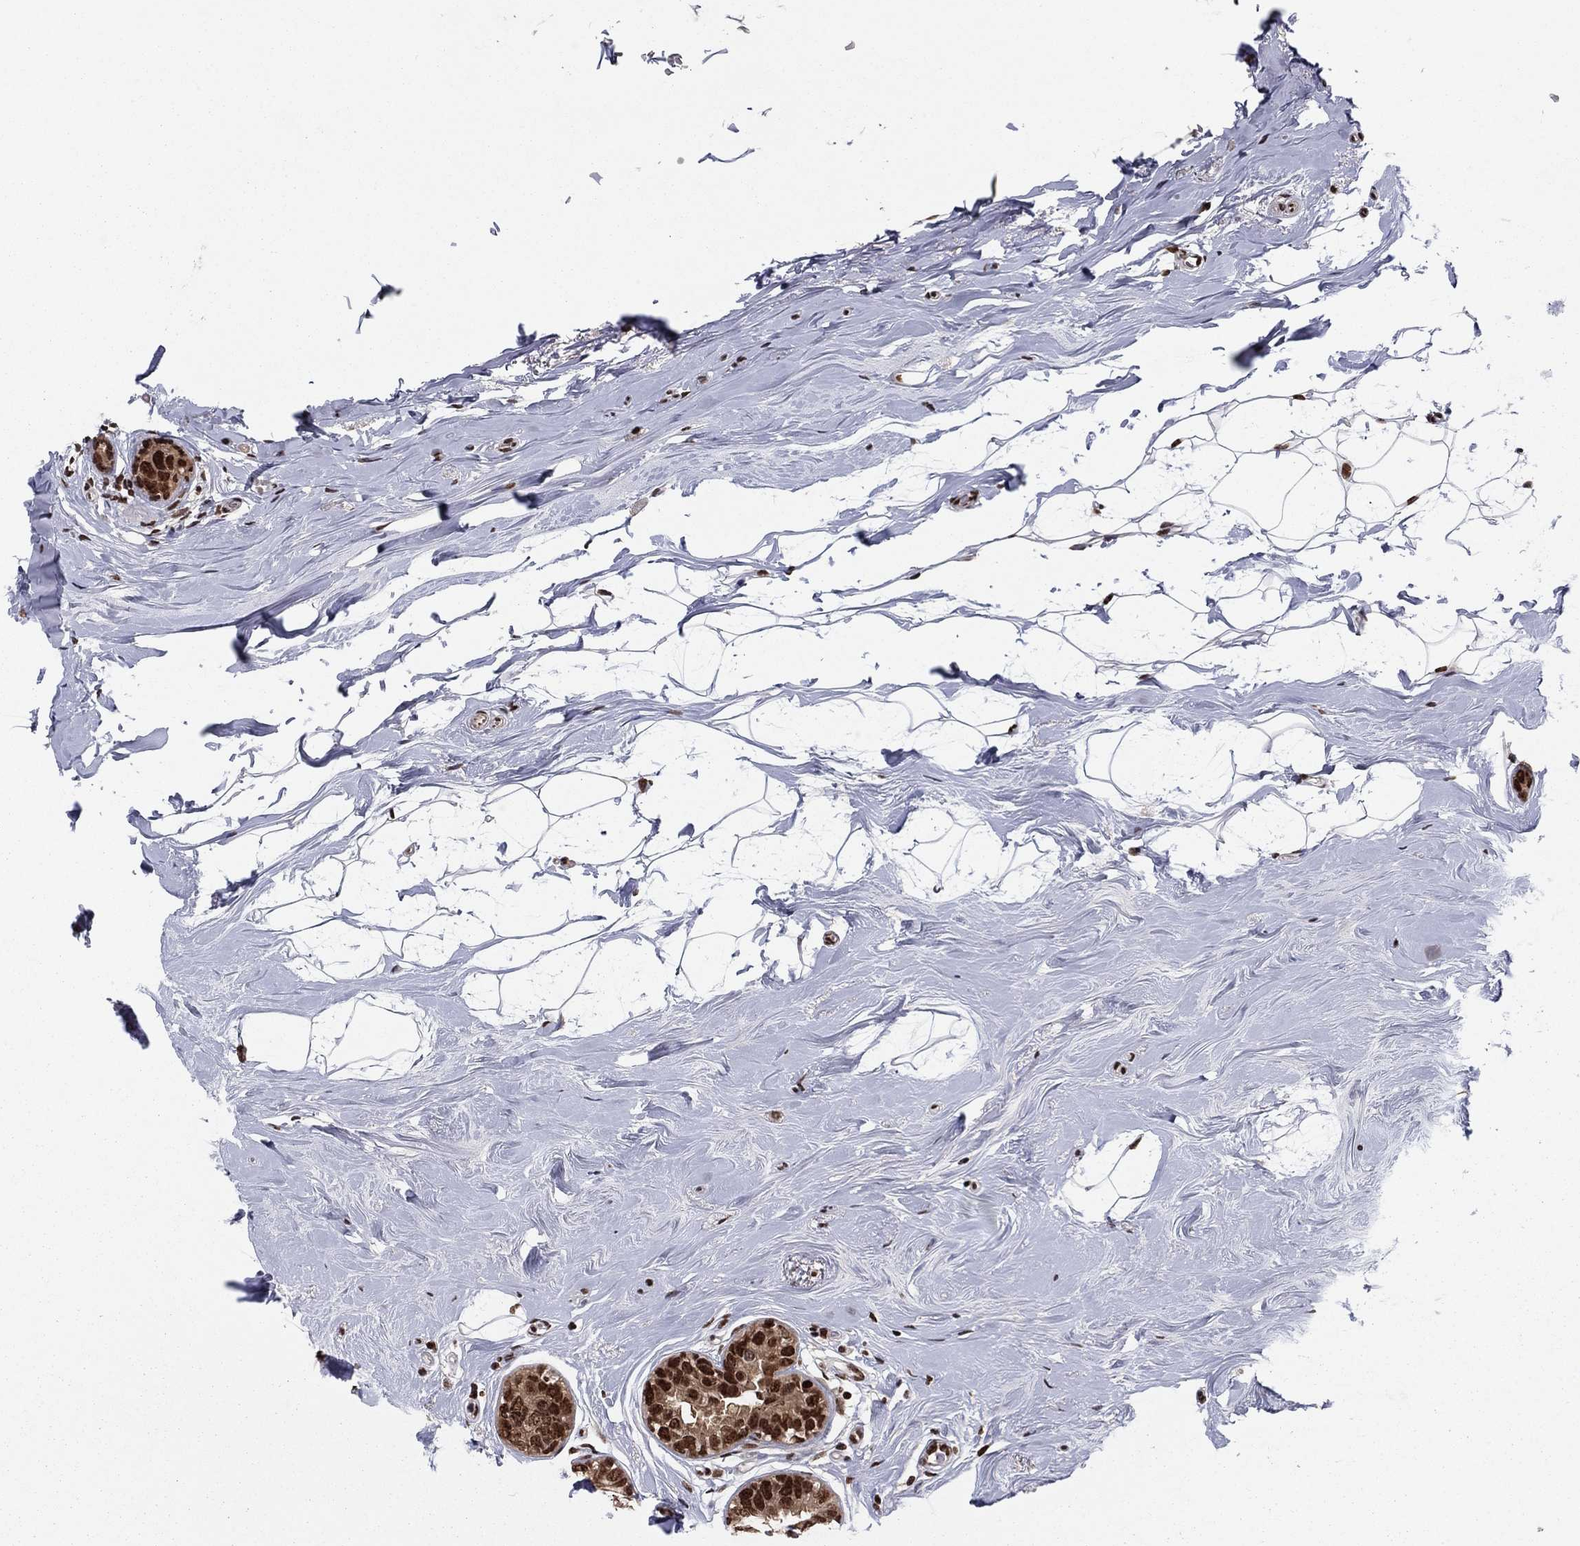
{"staining": {"intensity": "strong", "quantity": ">75%", "location": "nuclear"}, "tissue": "breast cancer", "cell_type": "Tumor cells", "image_type": "cancer", "snomed": [{"axis": "morphology", "description": "Duct carcinoma"}, {"axis": "topography", "description": "Breast"}], "caption": "Immunohistochemical staining of breast cancer demonstrates strong nuclear protein expression in approximately >75% of tumor cells.", "gene": "USP54", "patient": {"sex": "female", "age": 55}}